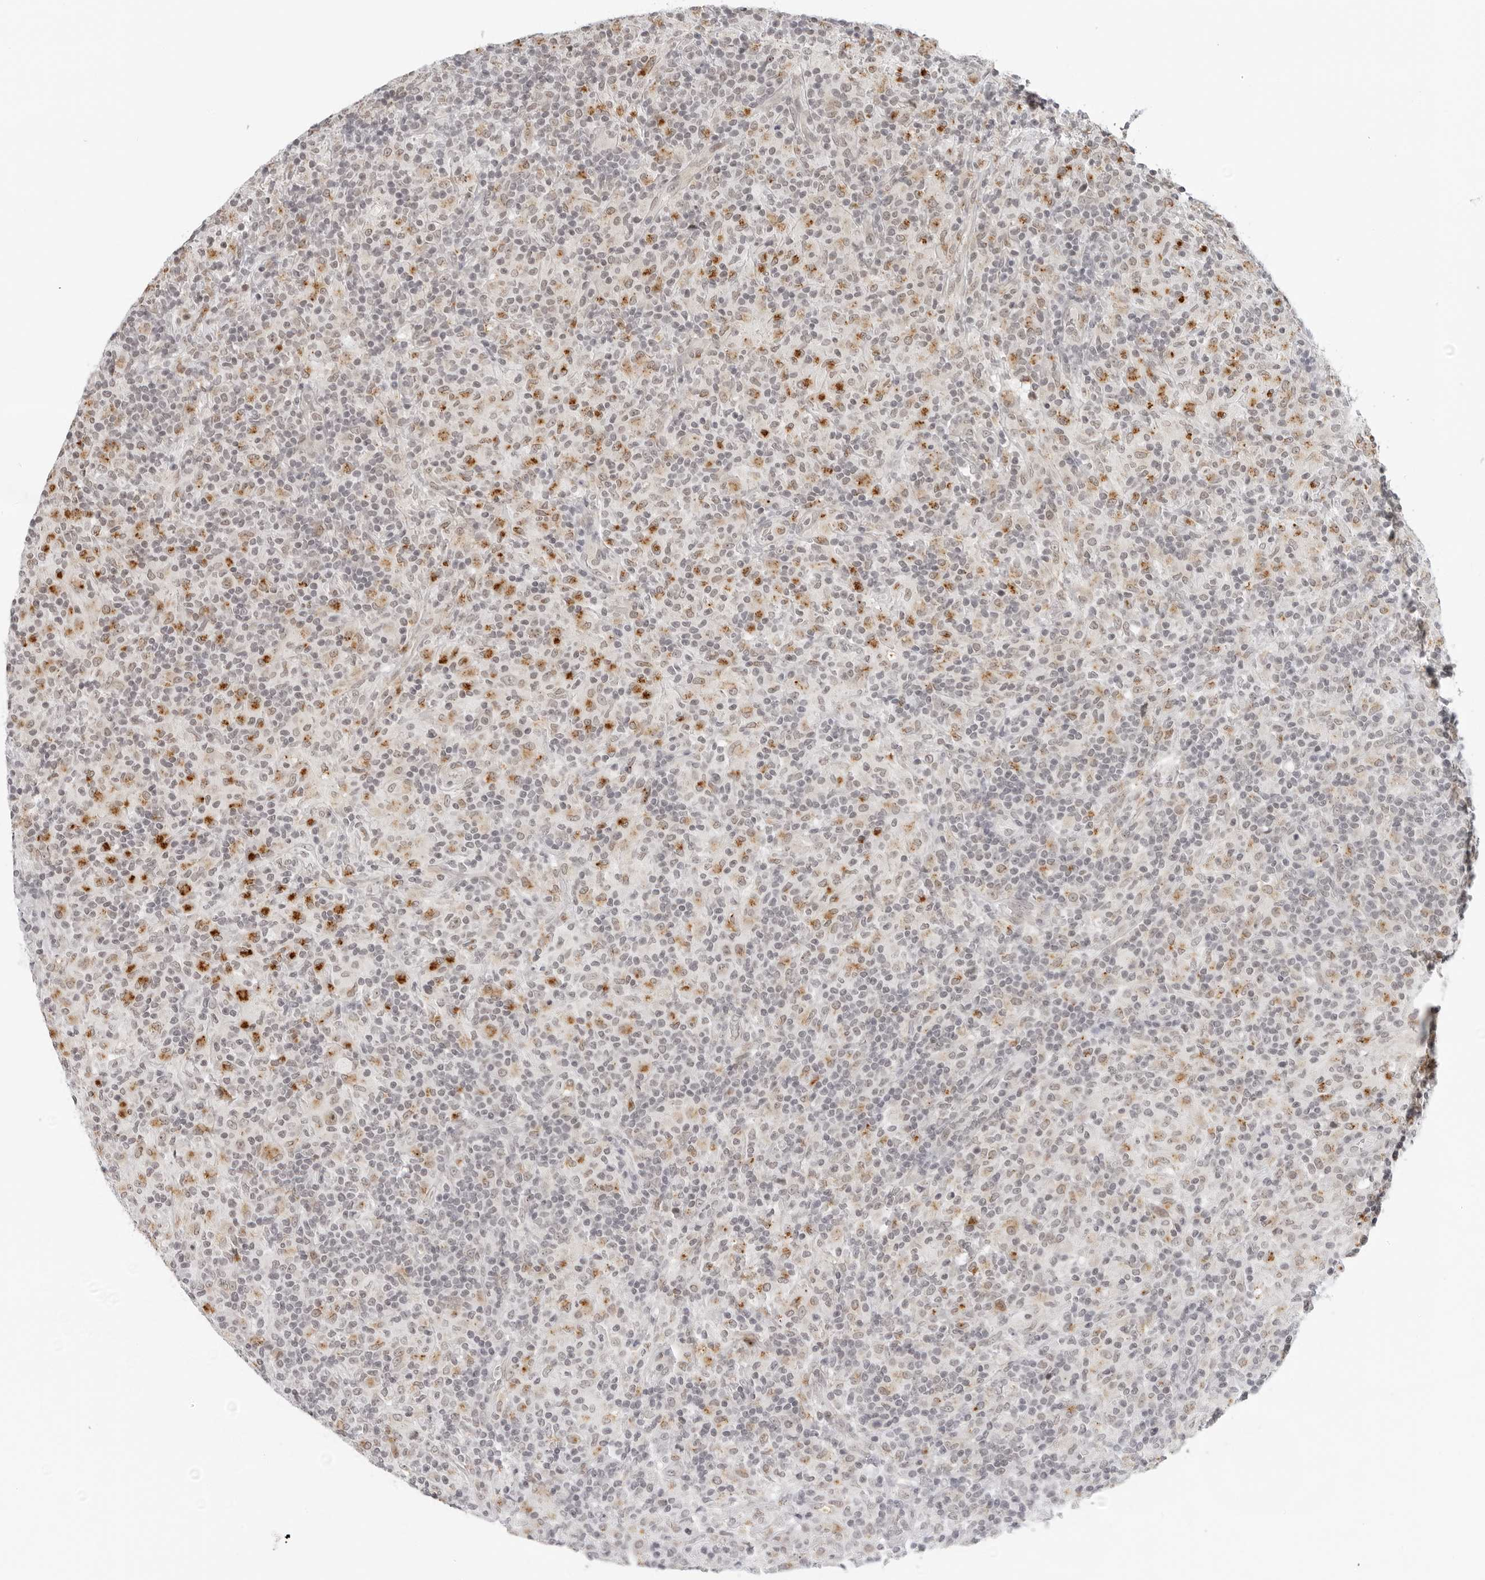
{"staining": {"intensity": "negative", "quantity": "none", "location": "none"}, "tissue": "lymphoma", "cell_type": "Tumor cells", "image_type": "cancer", "snomed": [{"axis": "morphology", "description": "Hodgkin's disease, NOS"}, {"axis": "topography", "description": "Lymph node"}], "caption": "A high-resolution micrograph shows IHC staining of lymphoma, which reveals no significant expression in tumor cells. The staining was performed using DAB to visualize the protein expression in brown, while the nuclei were stained in blue with hematoxylin (Magnification: 20x).", "gene": "TOX4", "patient": {"sex": "male", "age": 70}}